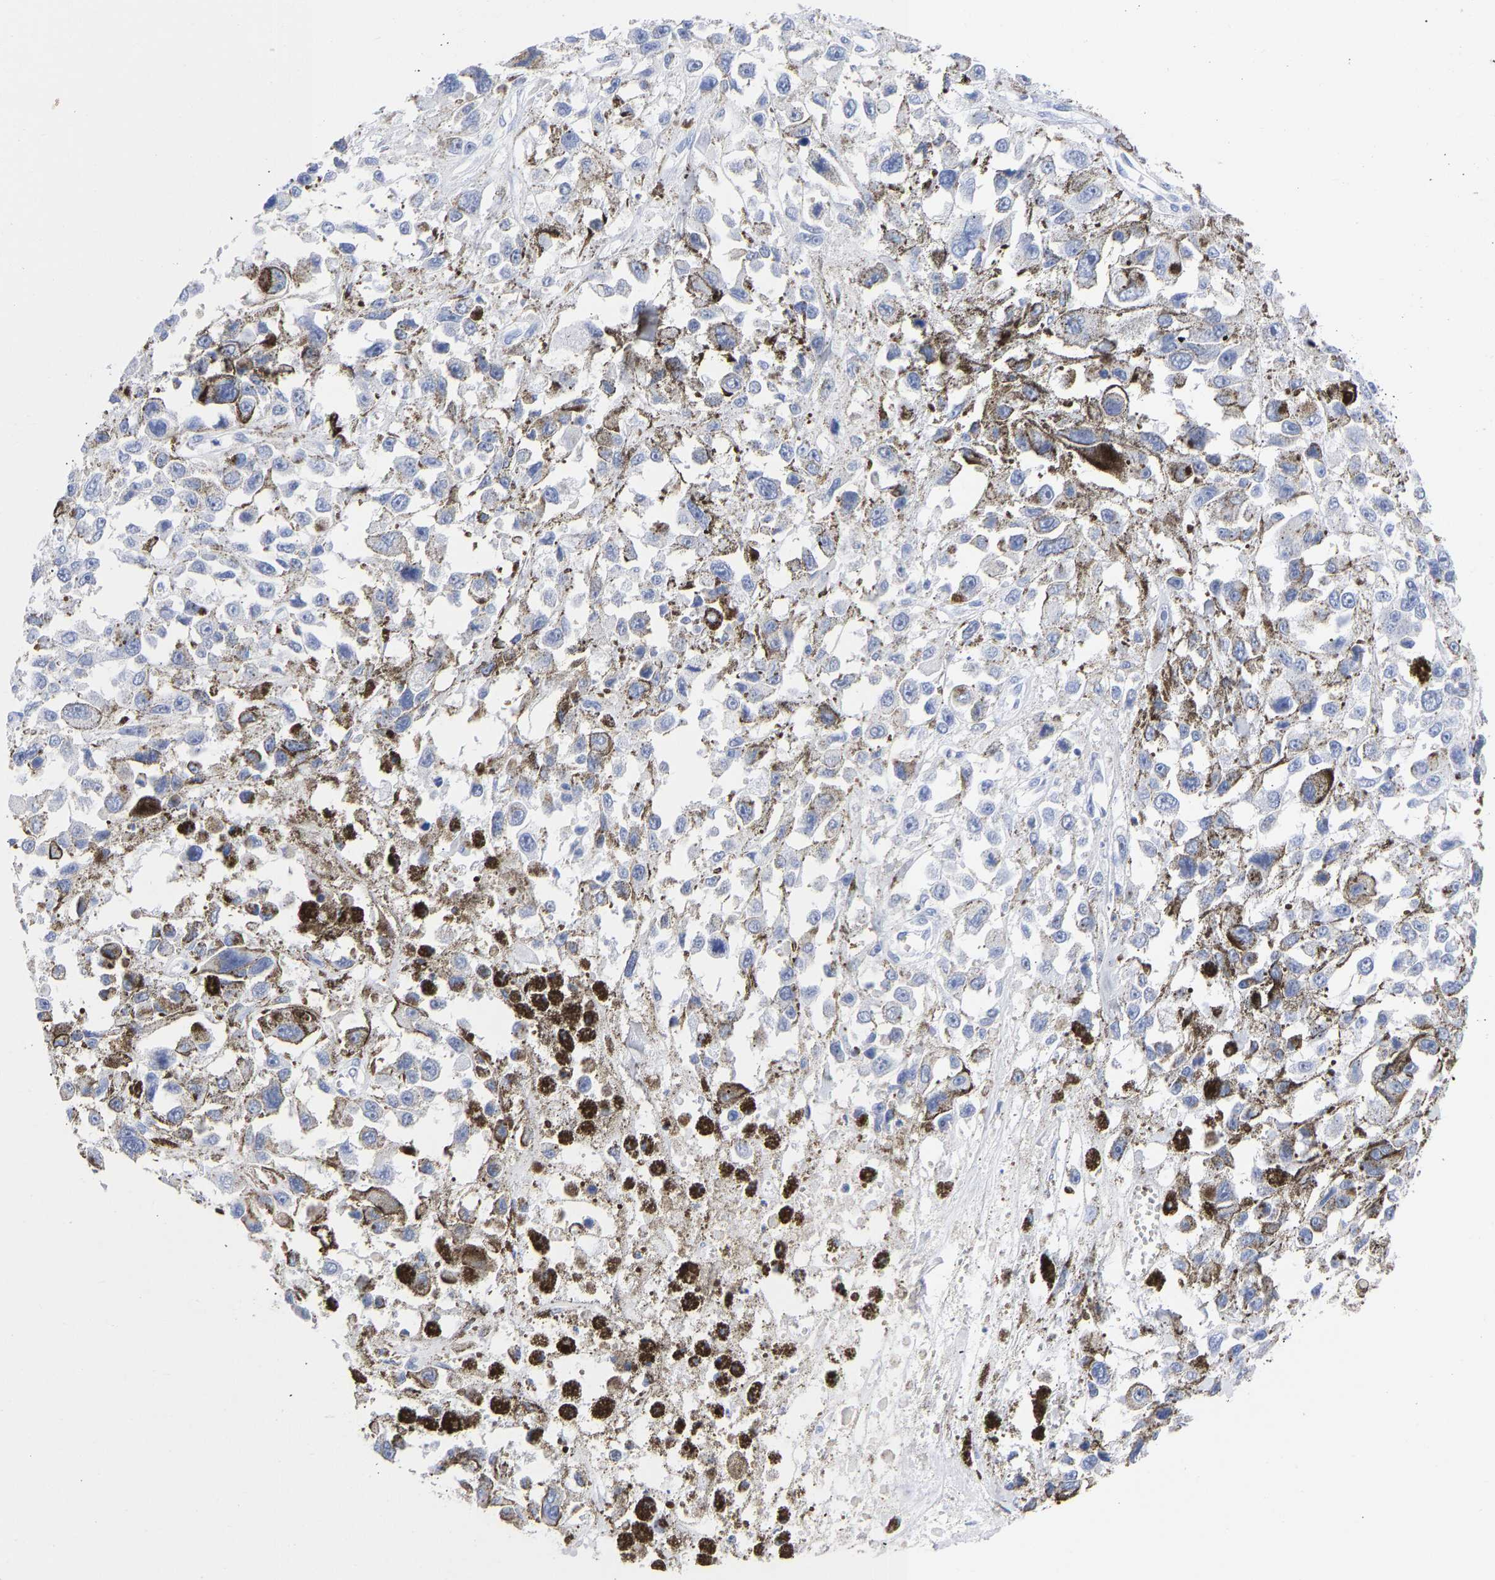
{"staining": {"intensity": "negative", "quantity": "none", "location": "none"}, "tissue": "melanoma", "cell_type": "Tumor cells", "image_type": "cancer", "snomed": [{"axis": "morphology", "description": "Malignant melanoma, Metastatic site"}, {"axis": "topography", "description": "Lymph node"}], "caption": "Histopathology image shows no protein positivity in tumor cells of melanoma tissue.", "gene": "KRT1", "patient": {"sex": "male", "age": 59}}